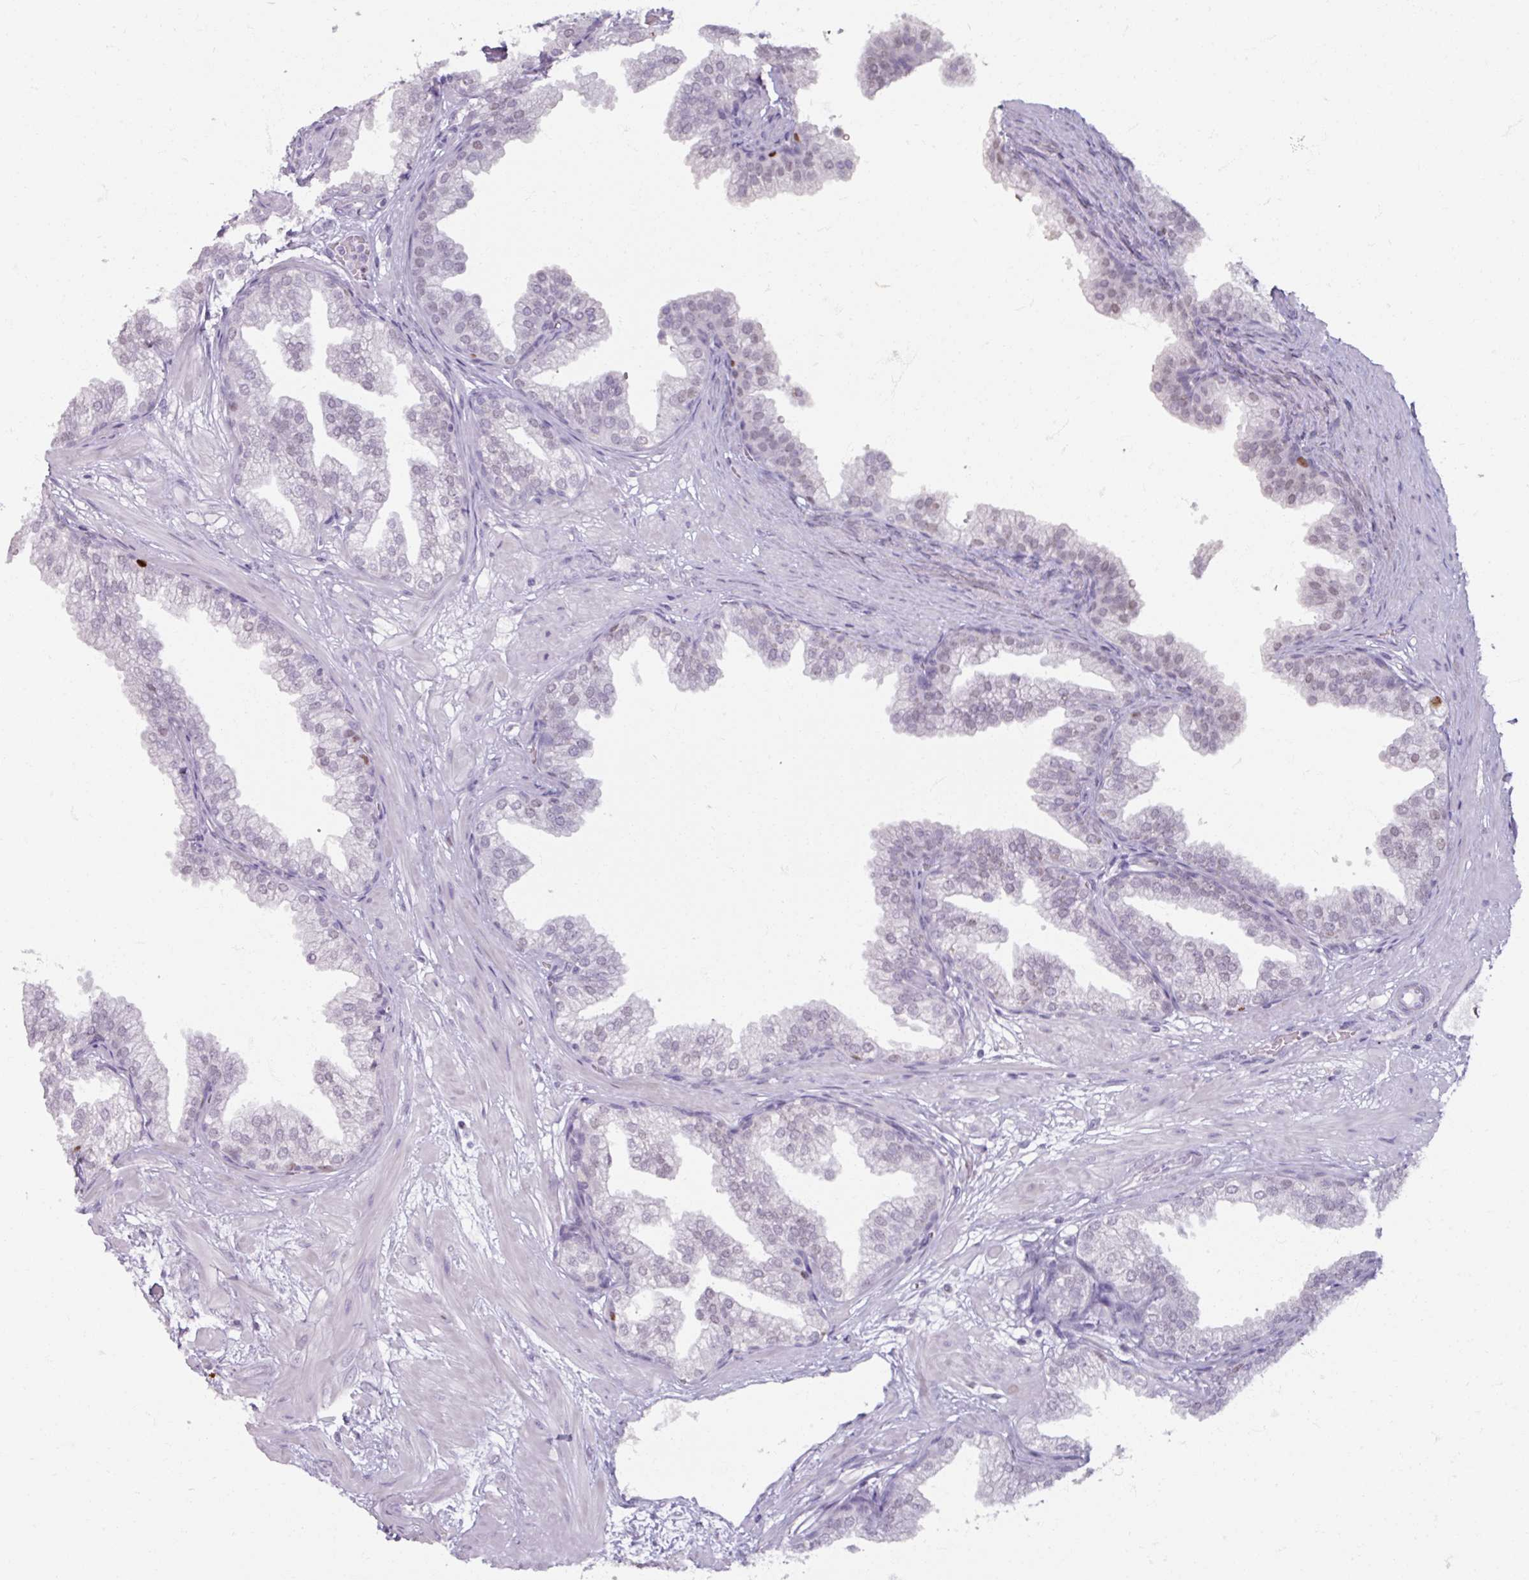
{"staining": {"intensity": "weak", "quantity": "<25%", "location": "nuclear"}, "tissue": "prostate", "cell_type": "Glandular cells", "image_type": "normal", "snomed": [{"axis": "morphology", "description": "Normal tissue, NOS"}, {"axis": "topography", "description": "Prostate"}], "caption": "Immunohistochemistry of normal human prostate displays no positivity in glandular cells.", "gene": "ATAD2", "patient": {"sex": "male", "age": 37}}